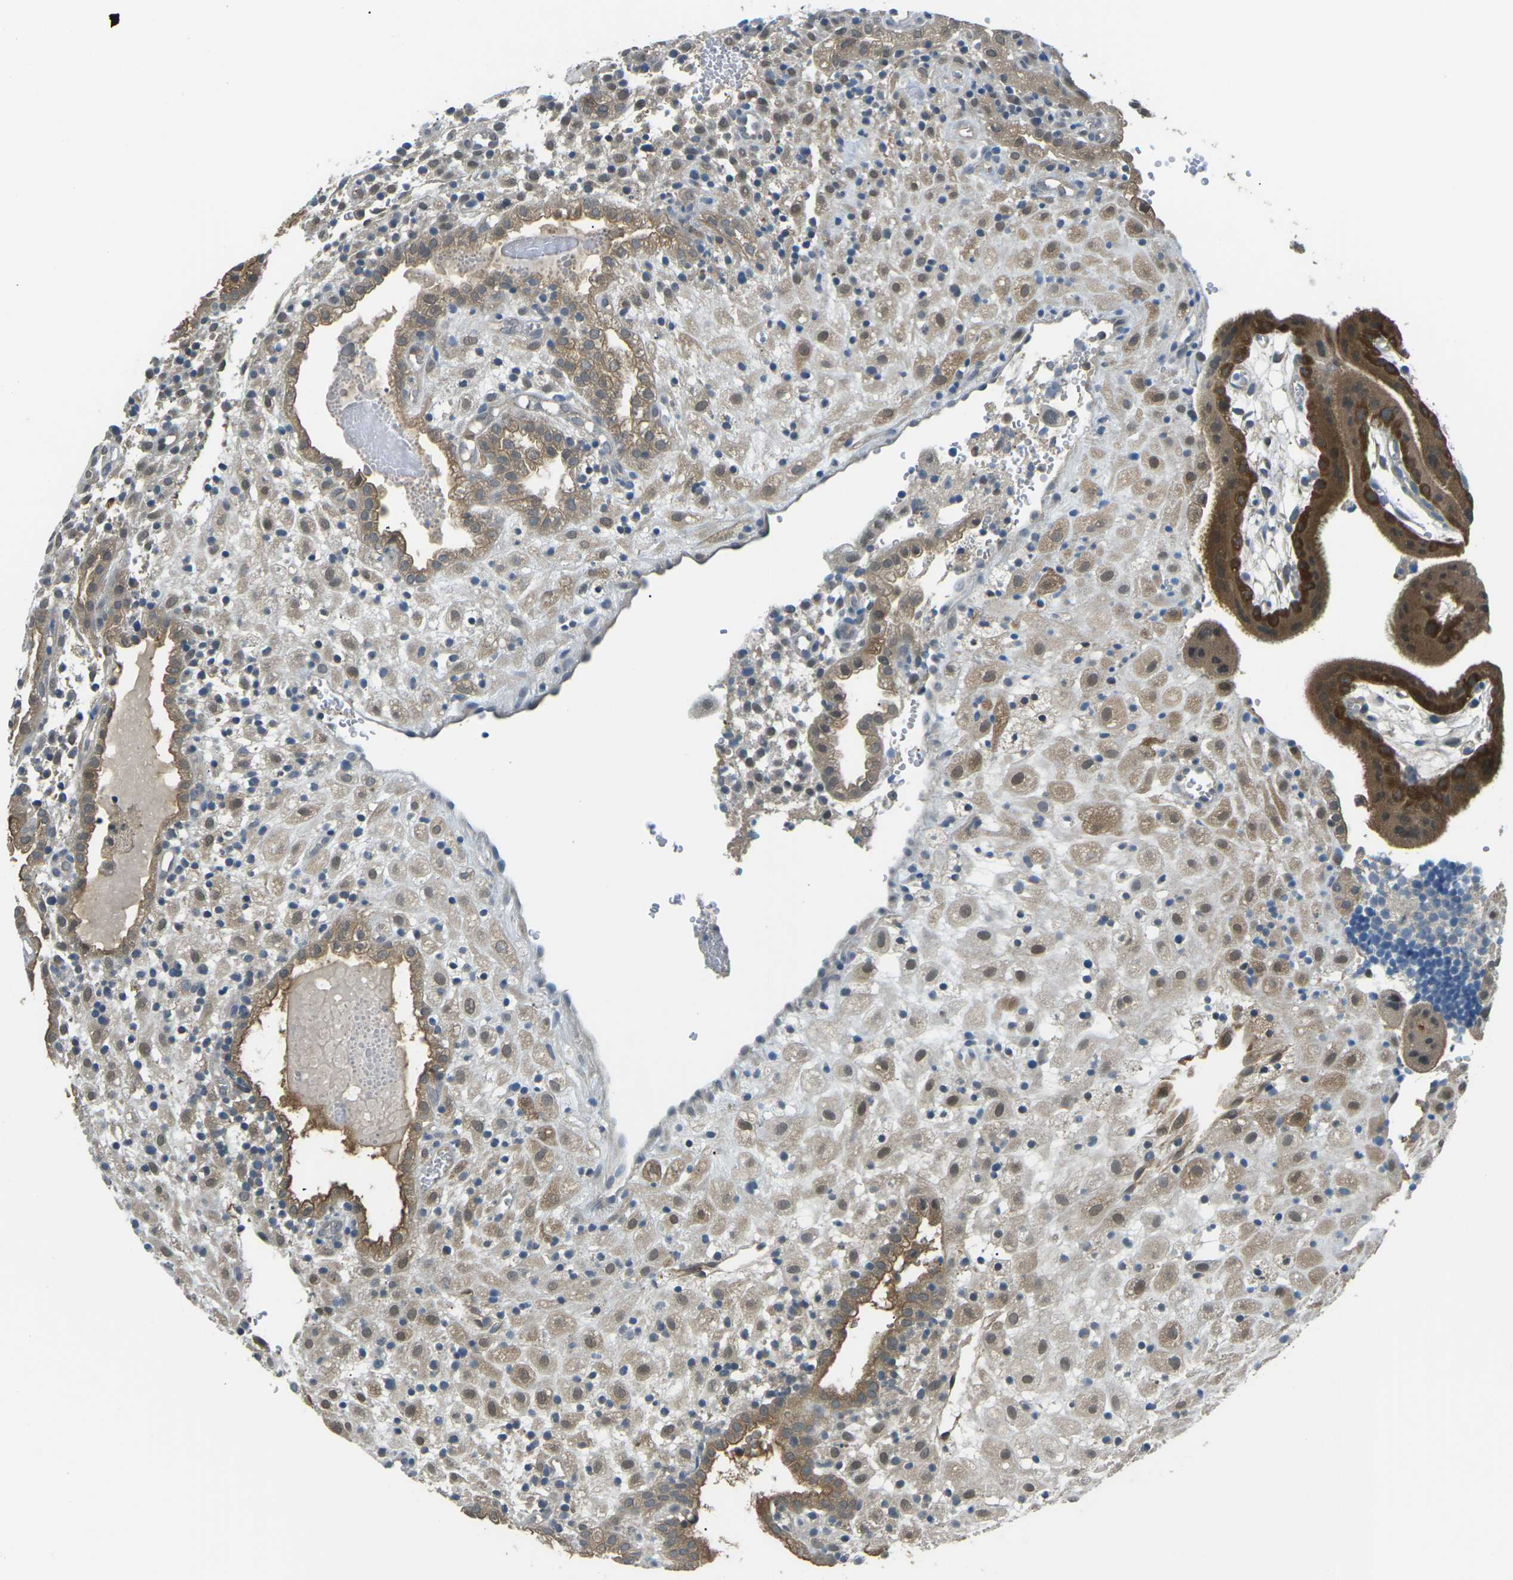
{"staining": {"intensity": "moderate", "quantity": ">75%", "location": "cytoplasmic/membranous"}, "tissue": "placenta", "cell_type": "Decidual cells", "image_type": "normal", "snomed": [{"axis": "morphology", "description": "Normal tissue, NOS"}, {"axis": "topography", "description": "Placenta"}], "caption": "Immunohistochemistry photomicrograph of normal placenta stained for a protein (brown), which demonstrates medium levels of moderate cytoplasmic/membranous positivity in about >75% of decidual cells.", "gene": "PIEZO2", "patient": {"sex": "female", "age": 18}}